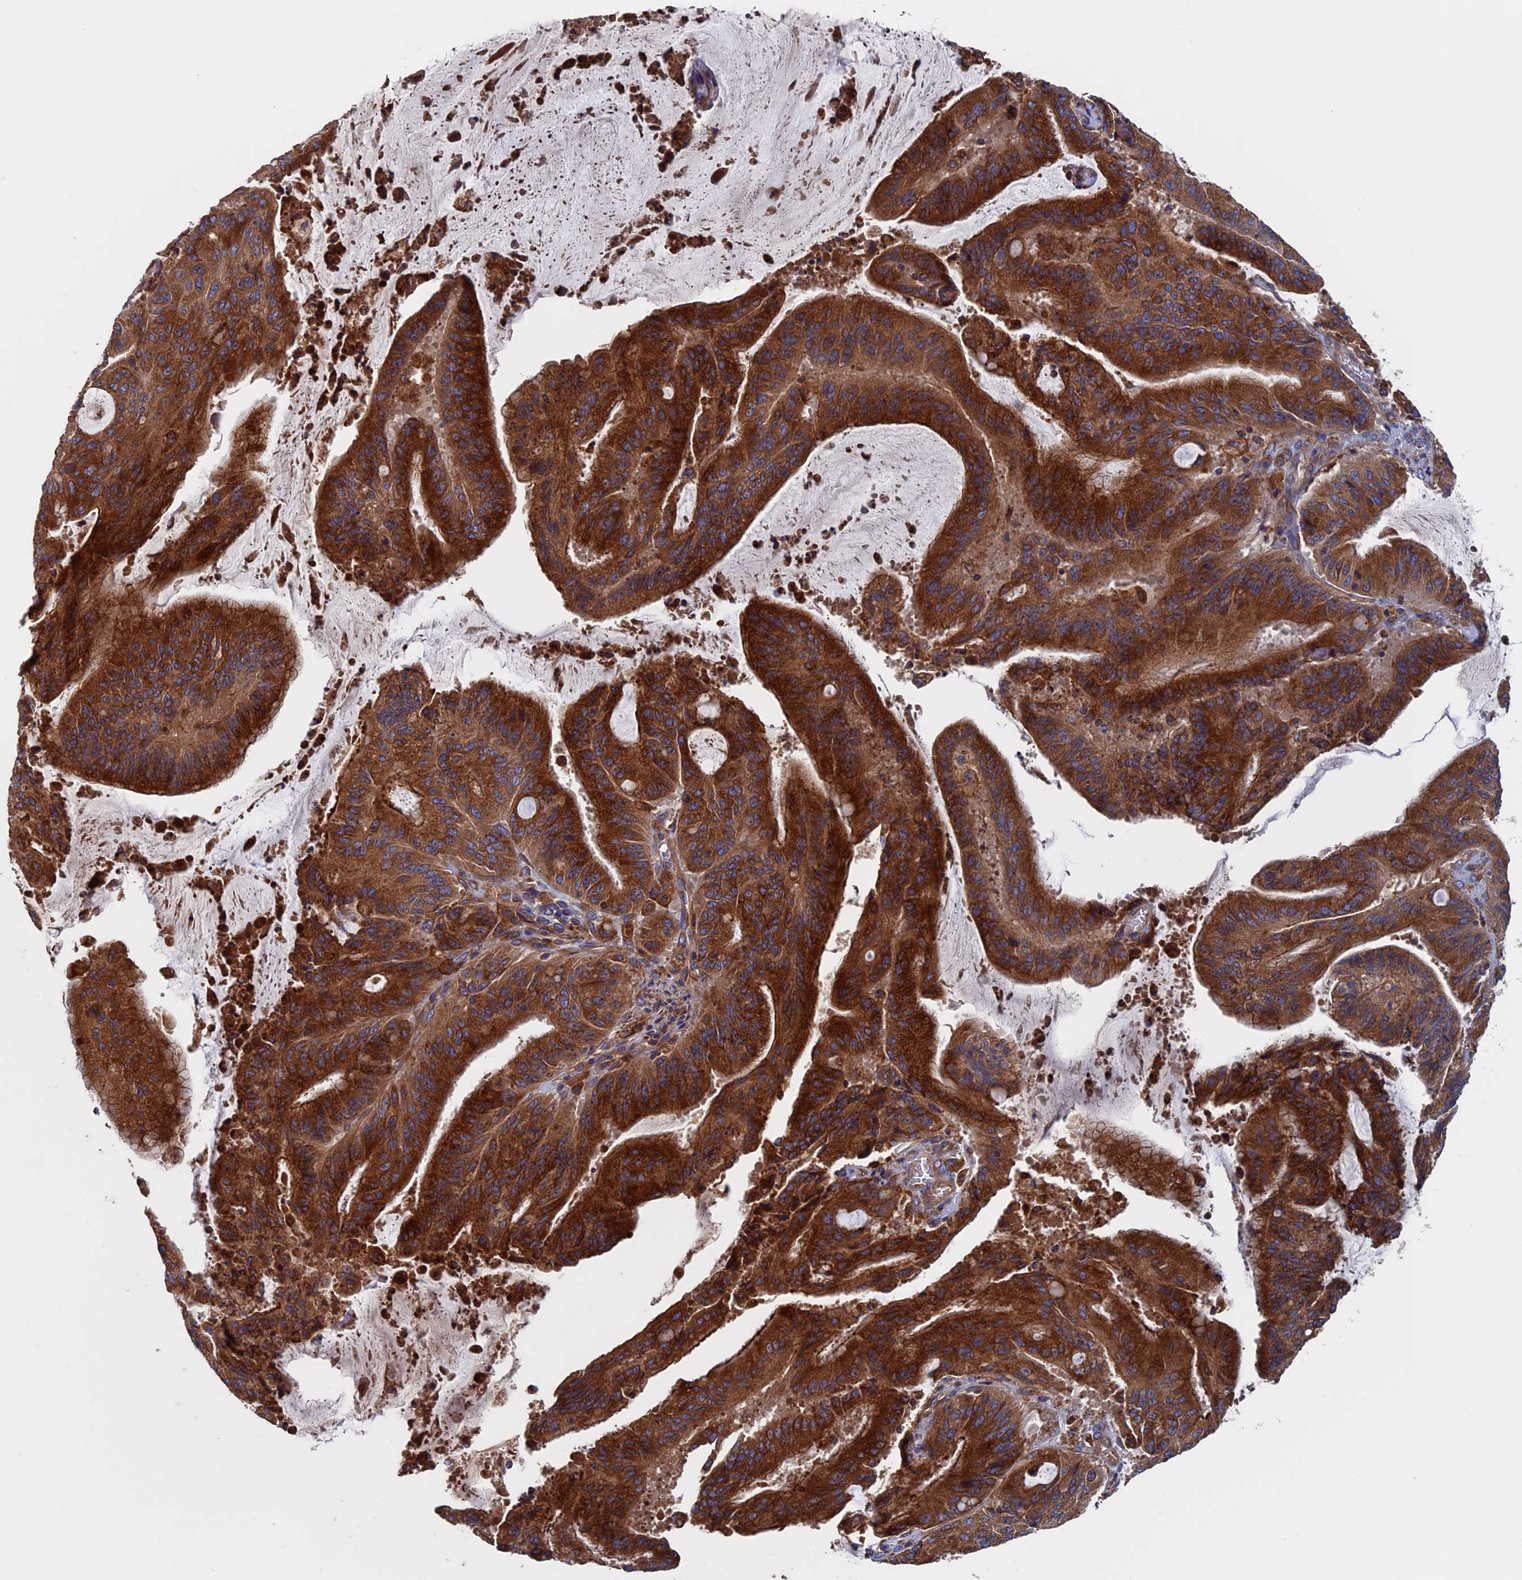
{"staining": {"intensity": "strong", "quantity": ">75%", "location": "cytoplasmic/membranous"}, "tissue": "liver cancer", "cell_type": "Tumor cells", "image_type": "cancer", "snomed": [{"axis": "morphology", "description": "Normal tissue, NOS"}, {"axis": "morphology", "description": "Cholangiocarcinoma"}, {"axis": "topography", "description": "Liver"}, {"axis": "topography", "description": "Peripheral nerve tissue"}], "caption": "IHC micrograph of human cholangiocarcinoma (liver) stained for a protein (brown), which exhibits high levels of strong cytoplasmic/membranous staining in about >75% of tumor cells.", "gene": "DNAJC3", "patient": {"sex": "female", "age": 73}}